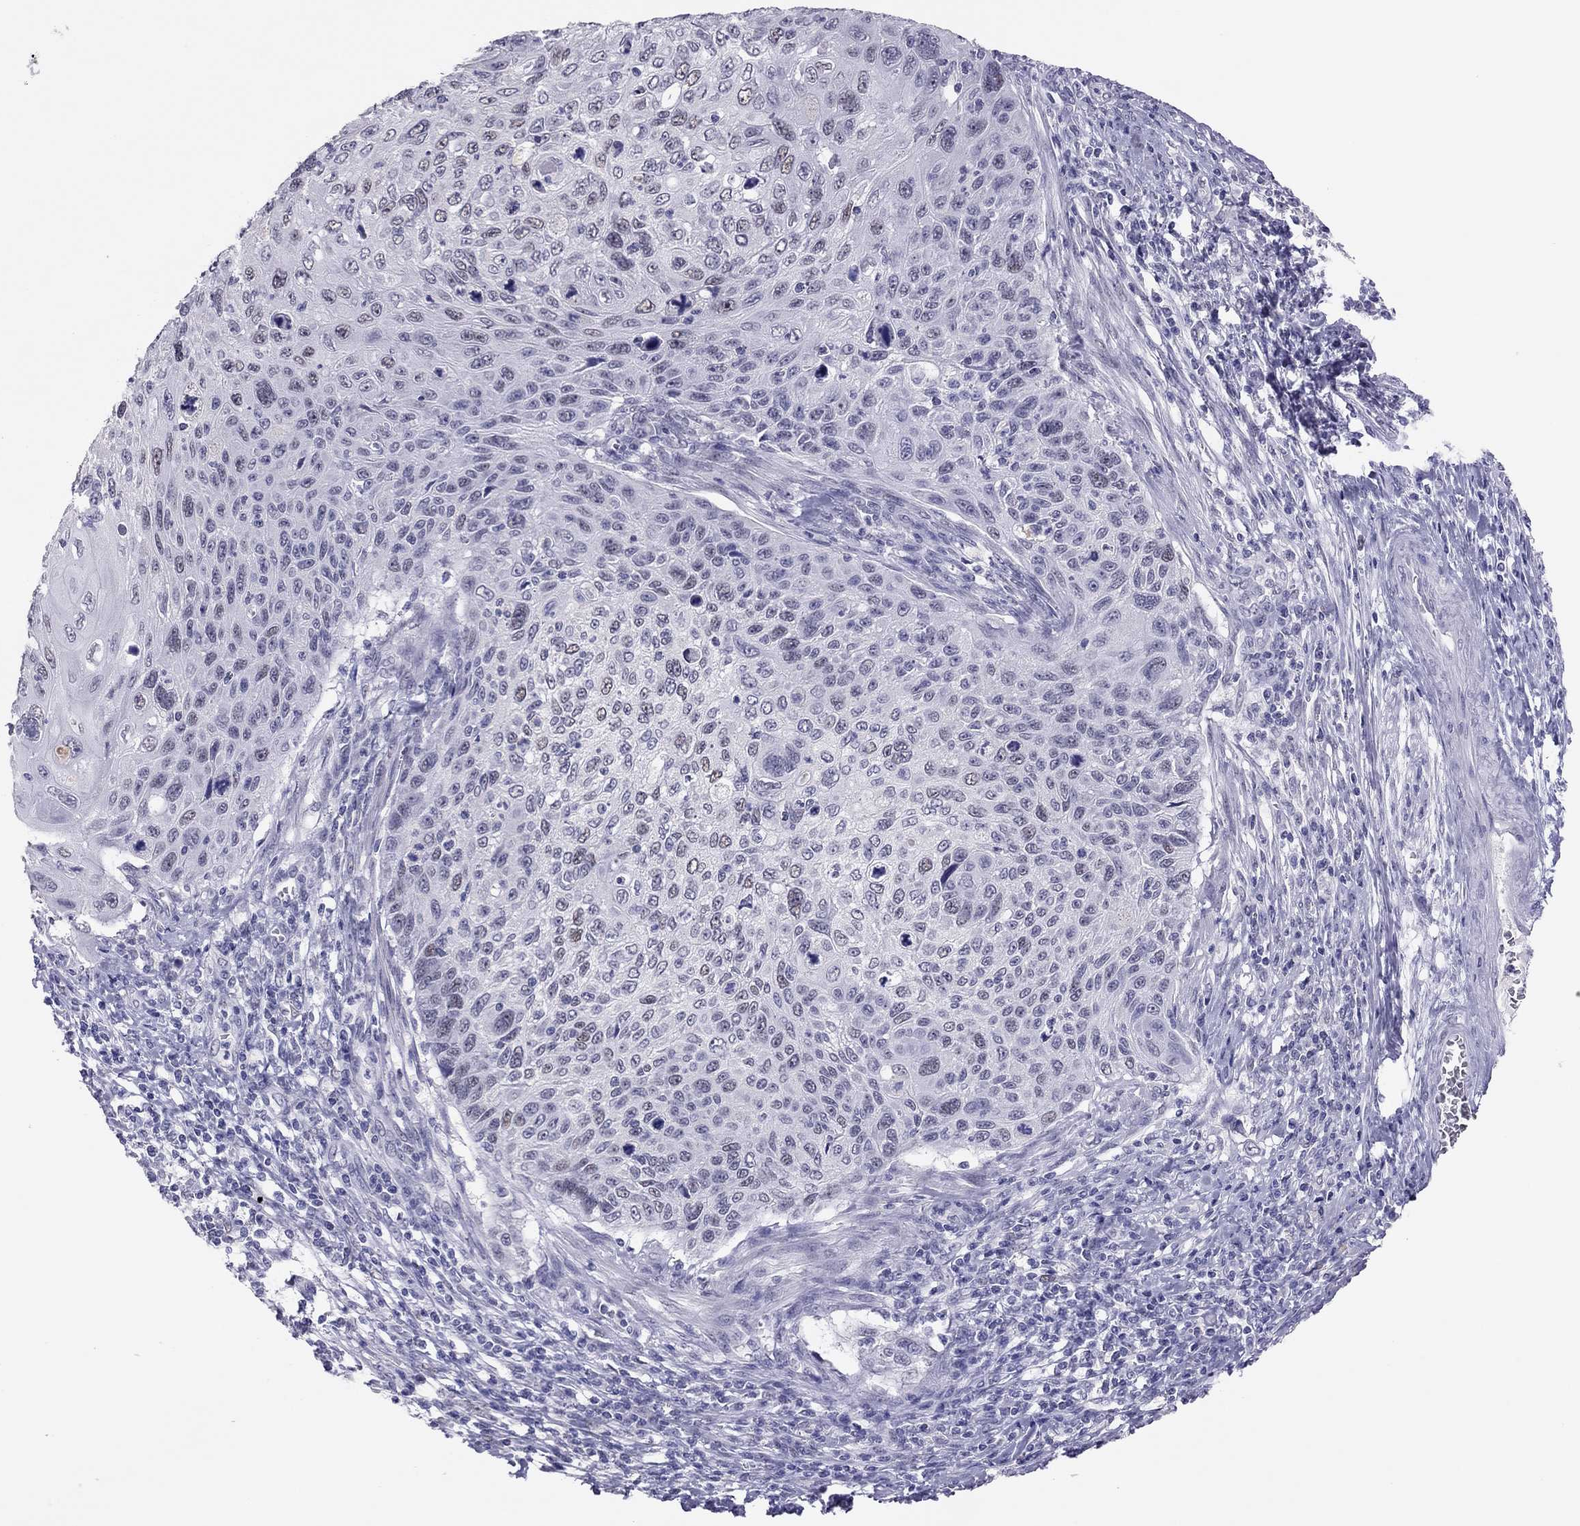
{"staining": {"intensity": "weak", "quantity": "25%-75%", "location": "nuclear"}, "tissue": "cervical cancer", "cell_type": "Tumor cells", "image_type": "cancer", "snomed": [{"axis": "morphology", "description": "Squamous cell carcinoma, NOS"}, {"axis": "topography", "description": "Cervix"}], "caption": "Protein staining demonstrates weak nuclear staining in approximately 25%-75% of tumor cells in cervical cancer (squamous cell carcinoma).", "gene": "PHOX2A", "patient": {"sex": "female", "age": 70}}